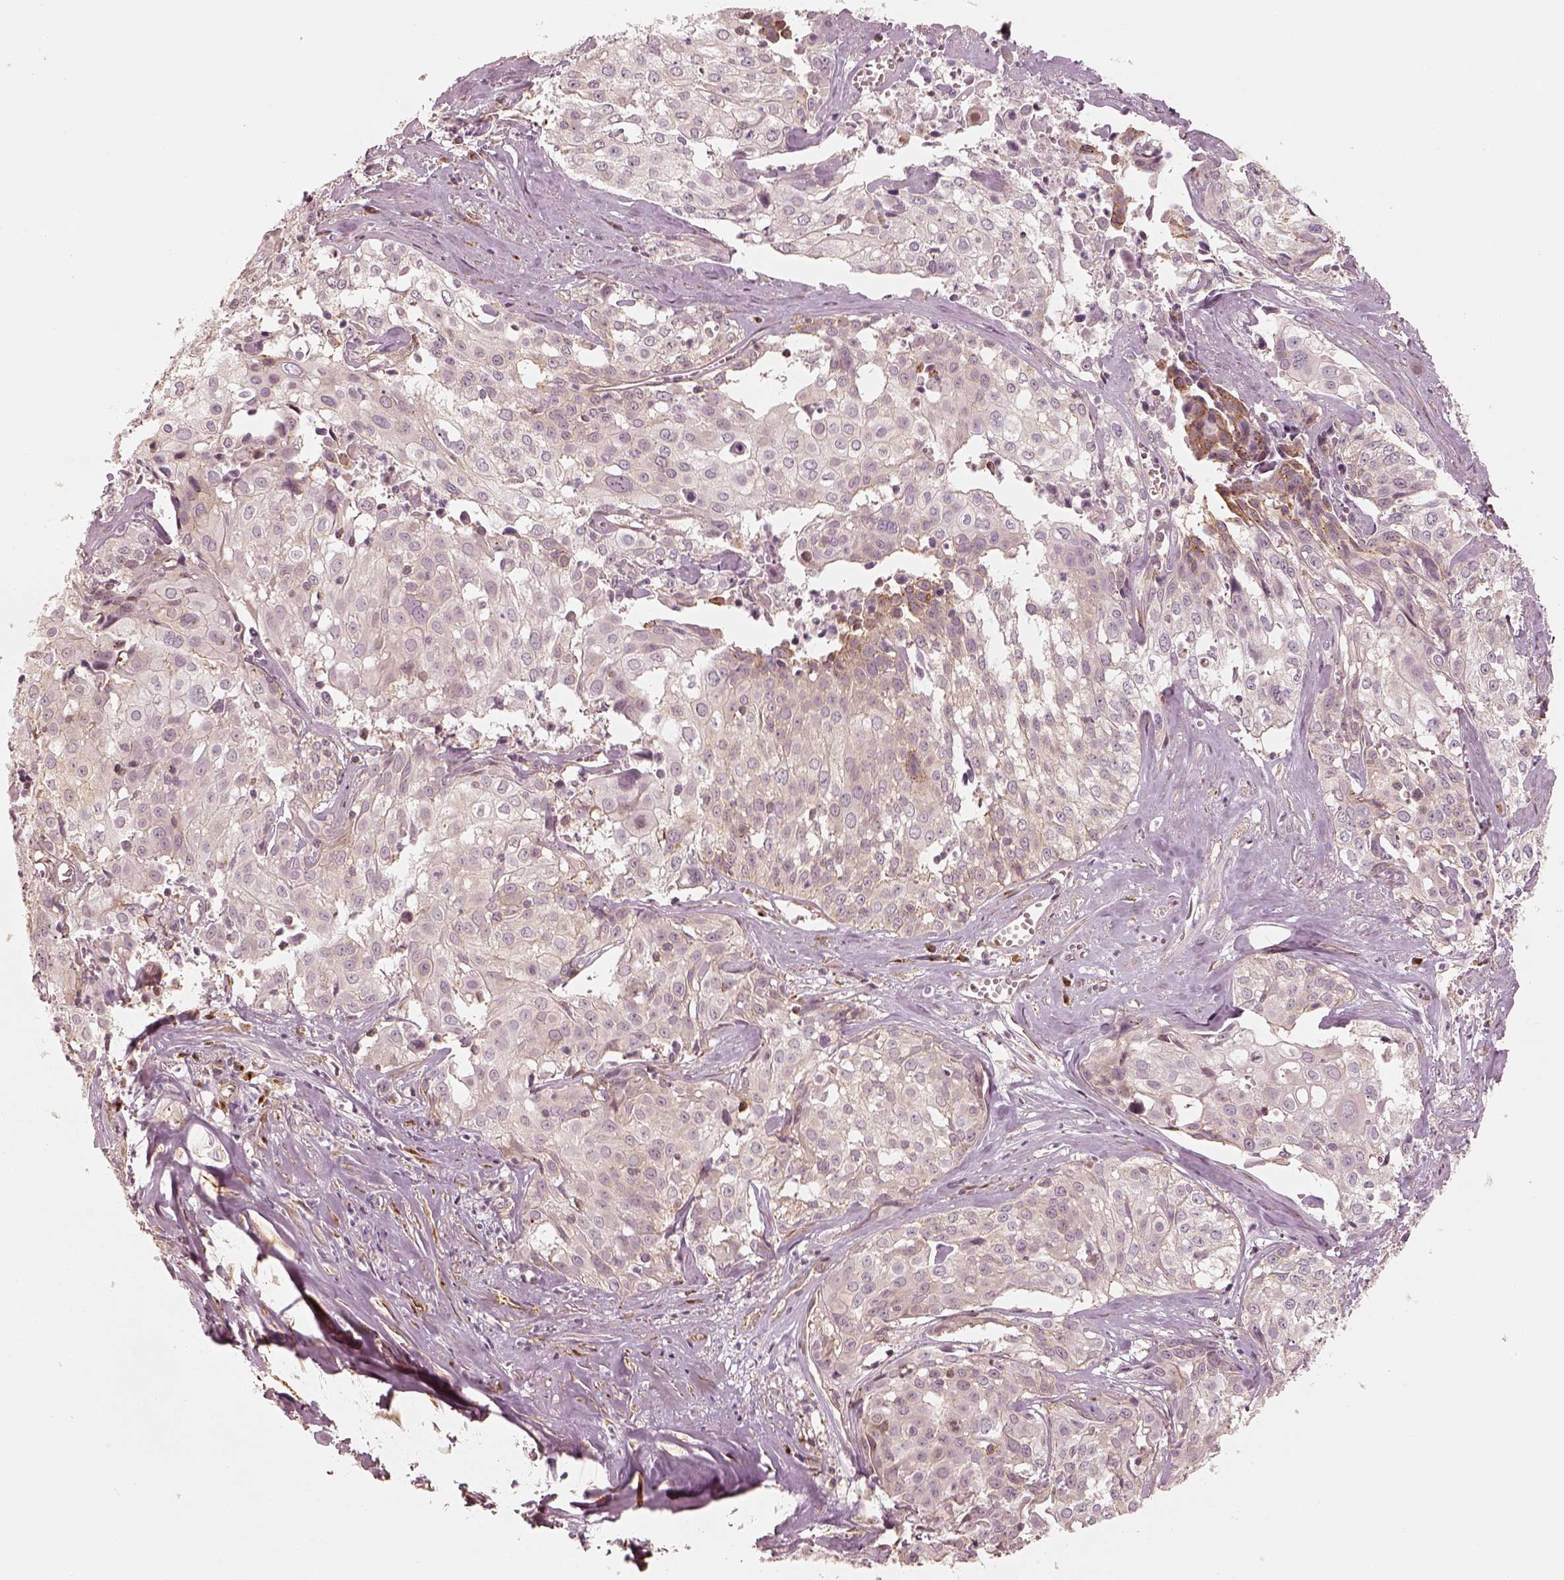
{"staining": {"intensity": "weak", "quantity": "<25%", "location": "cytoplasmic/membranous"}, "tissue": "cervical cancer", "cell_type": "Tumor cells", "image_type": "cancer", "snomed": [{"axis": "morphology", "description": "Squamous cell carcinoma, NOS"}, {"axis": "topography", "description": "Cervix"}], "caption": "The micrograph shows no staining of tumor cells in cervical cancer (squamous cell carcinoma).", "gene": "GORASP2", "patient": {"sex": "female", "age": 39}}